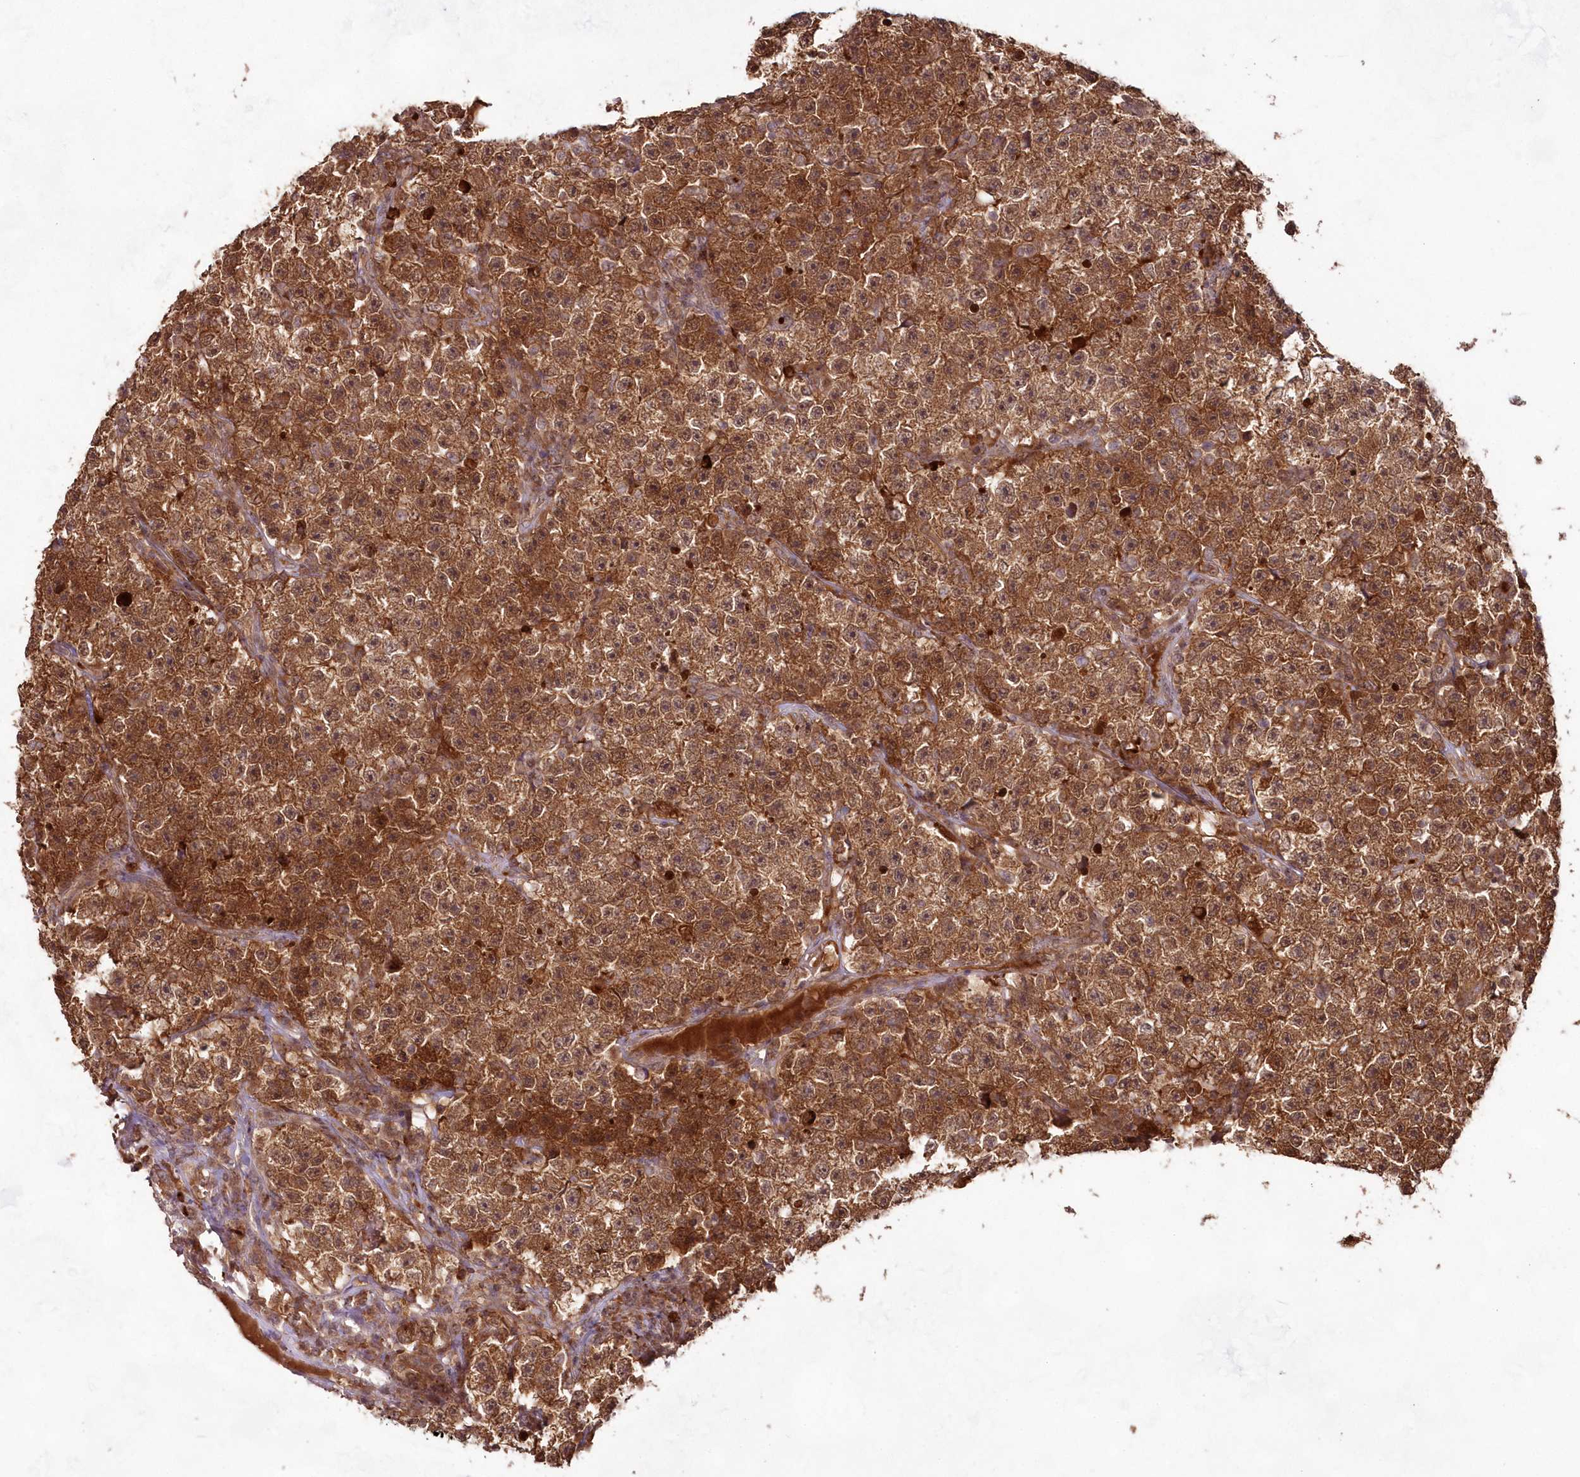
{"staining": {"intensity": "strong", "quantity": ">75%", "location": "cytoplasmic/membranous"}, "tissue": "testis cancer", "cell_type": "Tumor cells", "image_type": "cancer", "snomed": [{"axis": "morphology", "description": "Seminoma, NOS"}, {"axis": "topography", "description": "Testis"}], "caption": "Tumor cells demonstrate strong cytoplasmic/membranous staining in approximately >75% of cells in testis cancer (seminoma).", "gene": "IMPA1", "patient": {"sex": "male", "age": 22}}